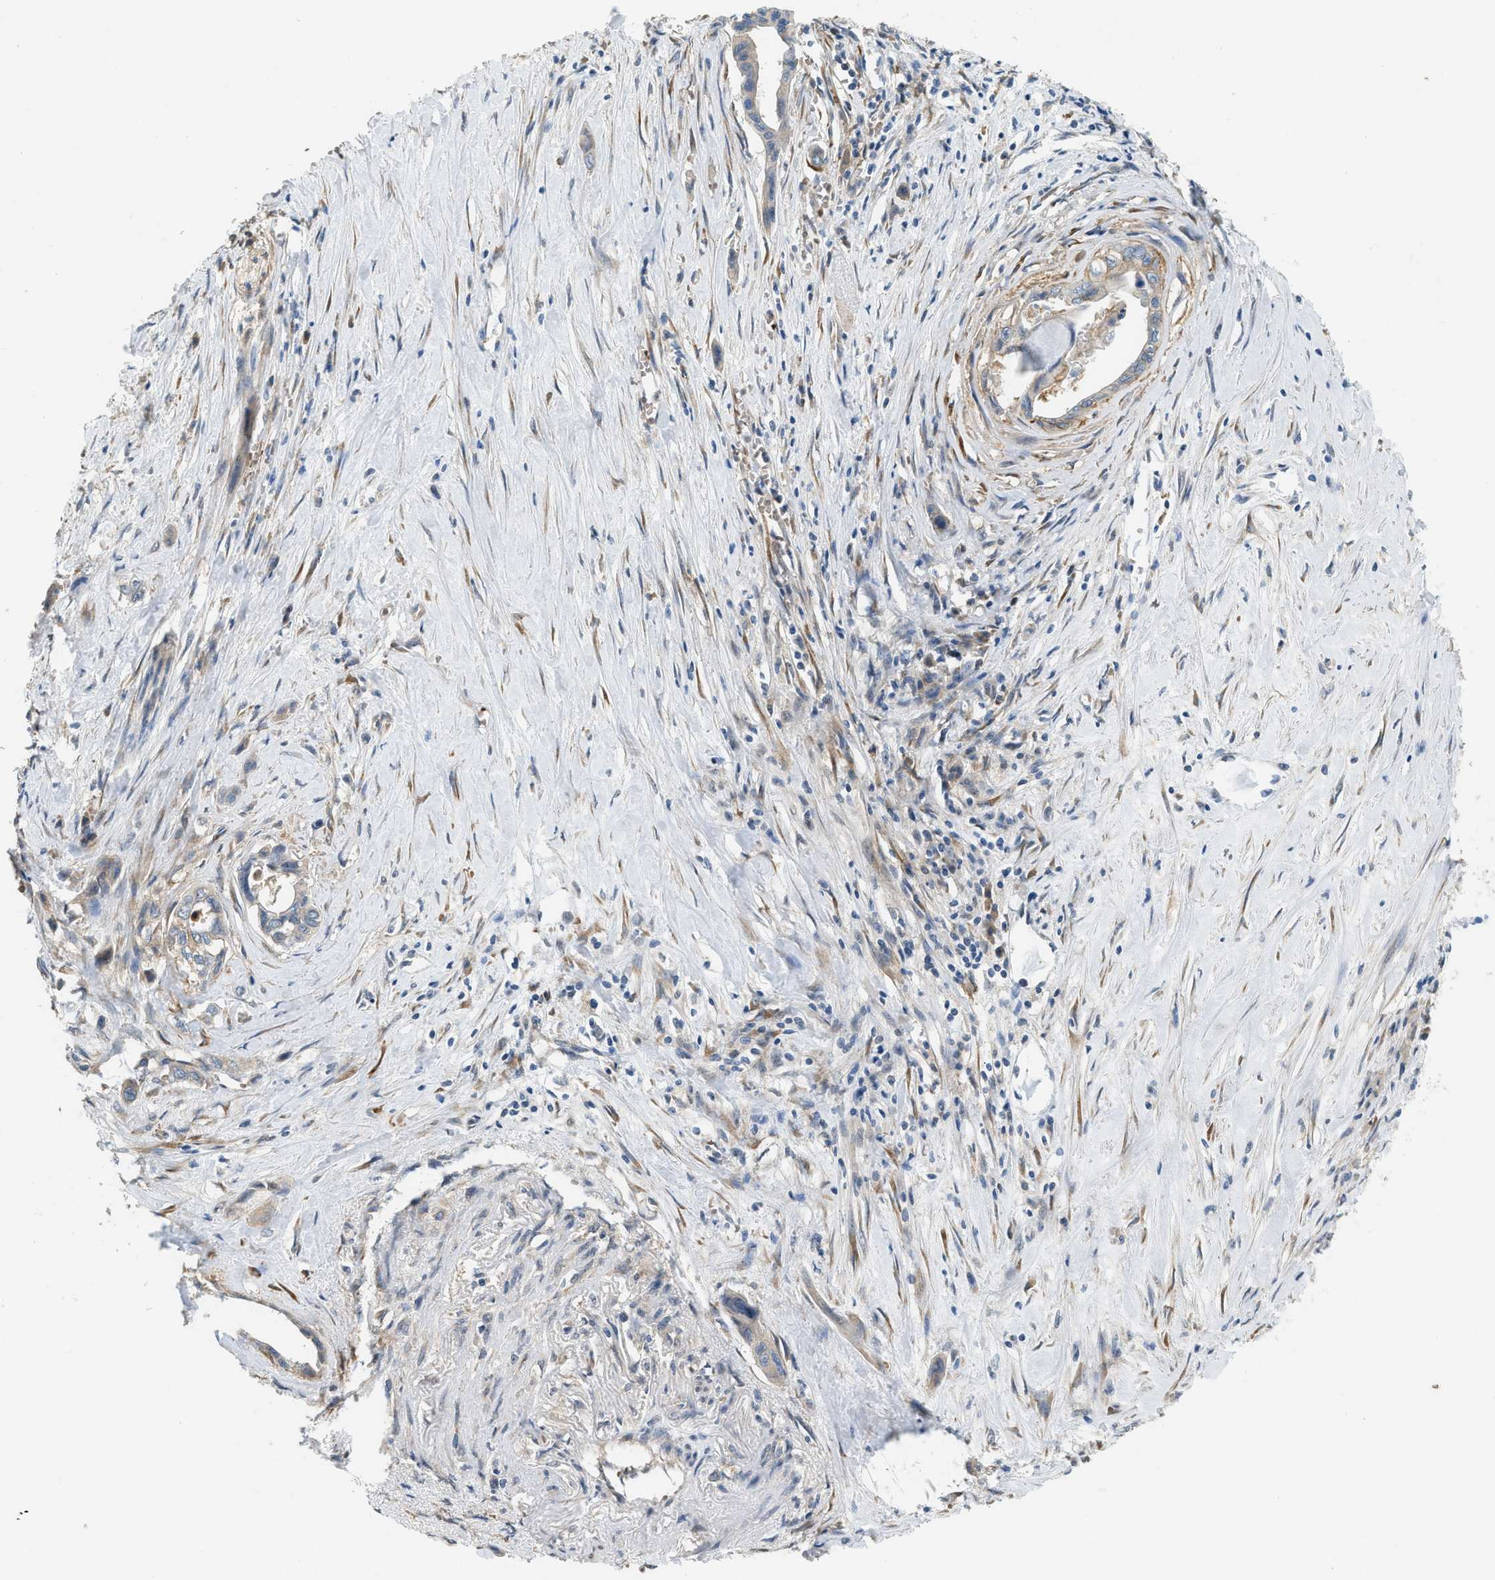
{"staining": {"intensity": "weak", "quantity": "<25%", "location": "cytoplasmic/membranous"}, "tissue": "pancreatic cancer", "cell_type": "Tumor cells", "image_type": "cancer", "snomed": [{"axis": "morphology", "description": "Adenocarcinoma, NOS"}, {"axis": "topography", "description": "Pancreas"}], "caption": "This is an IHC photomicrograph of human pancreatic cancer (adenocarcinoma). There is no expression in tumor cells.", "gene": "CYTH2", "patient": {"sex": "male", "age": 73}}